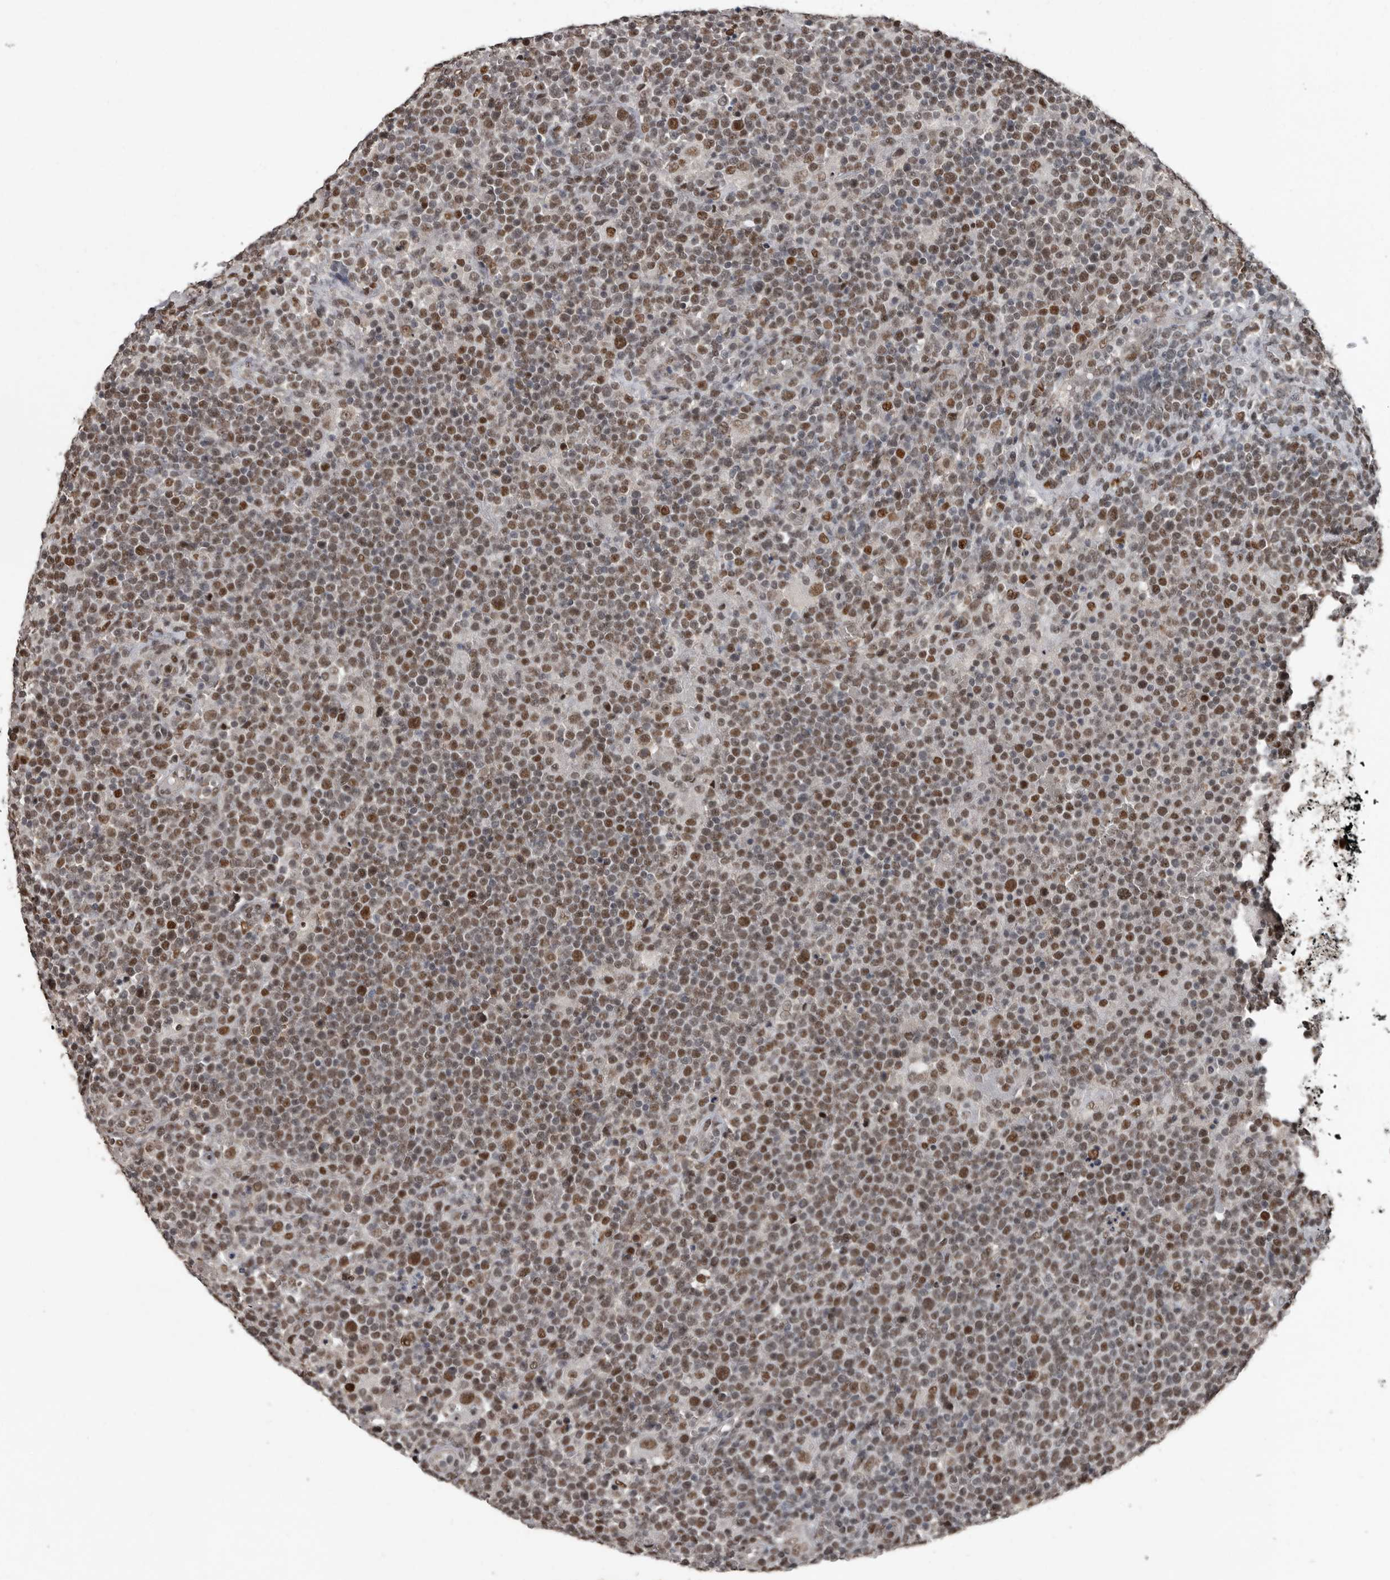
{"staining": {"intensity": "moderate", "quantity": ">75%", "location": "nuclear"}, "tissue": "lymphoma", "cell_type": "Tumor cells", "image_type": "cancer", "snomed": [{"axis": "morphology", "description": "Malignant lymphoma, non-Hodgkin's type, High grade"}, {"axis": "topography", "description": "Lymph node"}], "caption": "Lymphoma stained for a protein demonstrates moderate nuclear positivity in tumor cells. The protein is shown in brown color, while the nuclei are stained blue.", "gene": "CHD1L", "patient": {"sex": "male", "age": 61}}